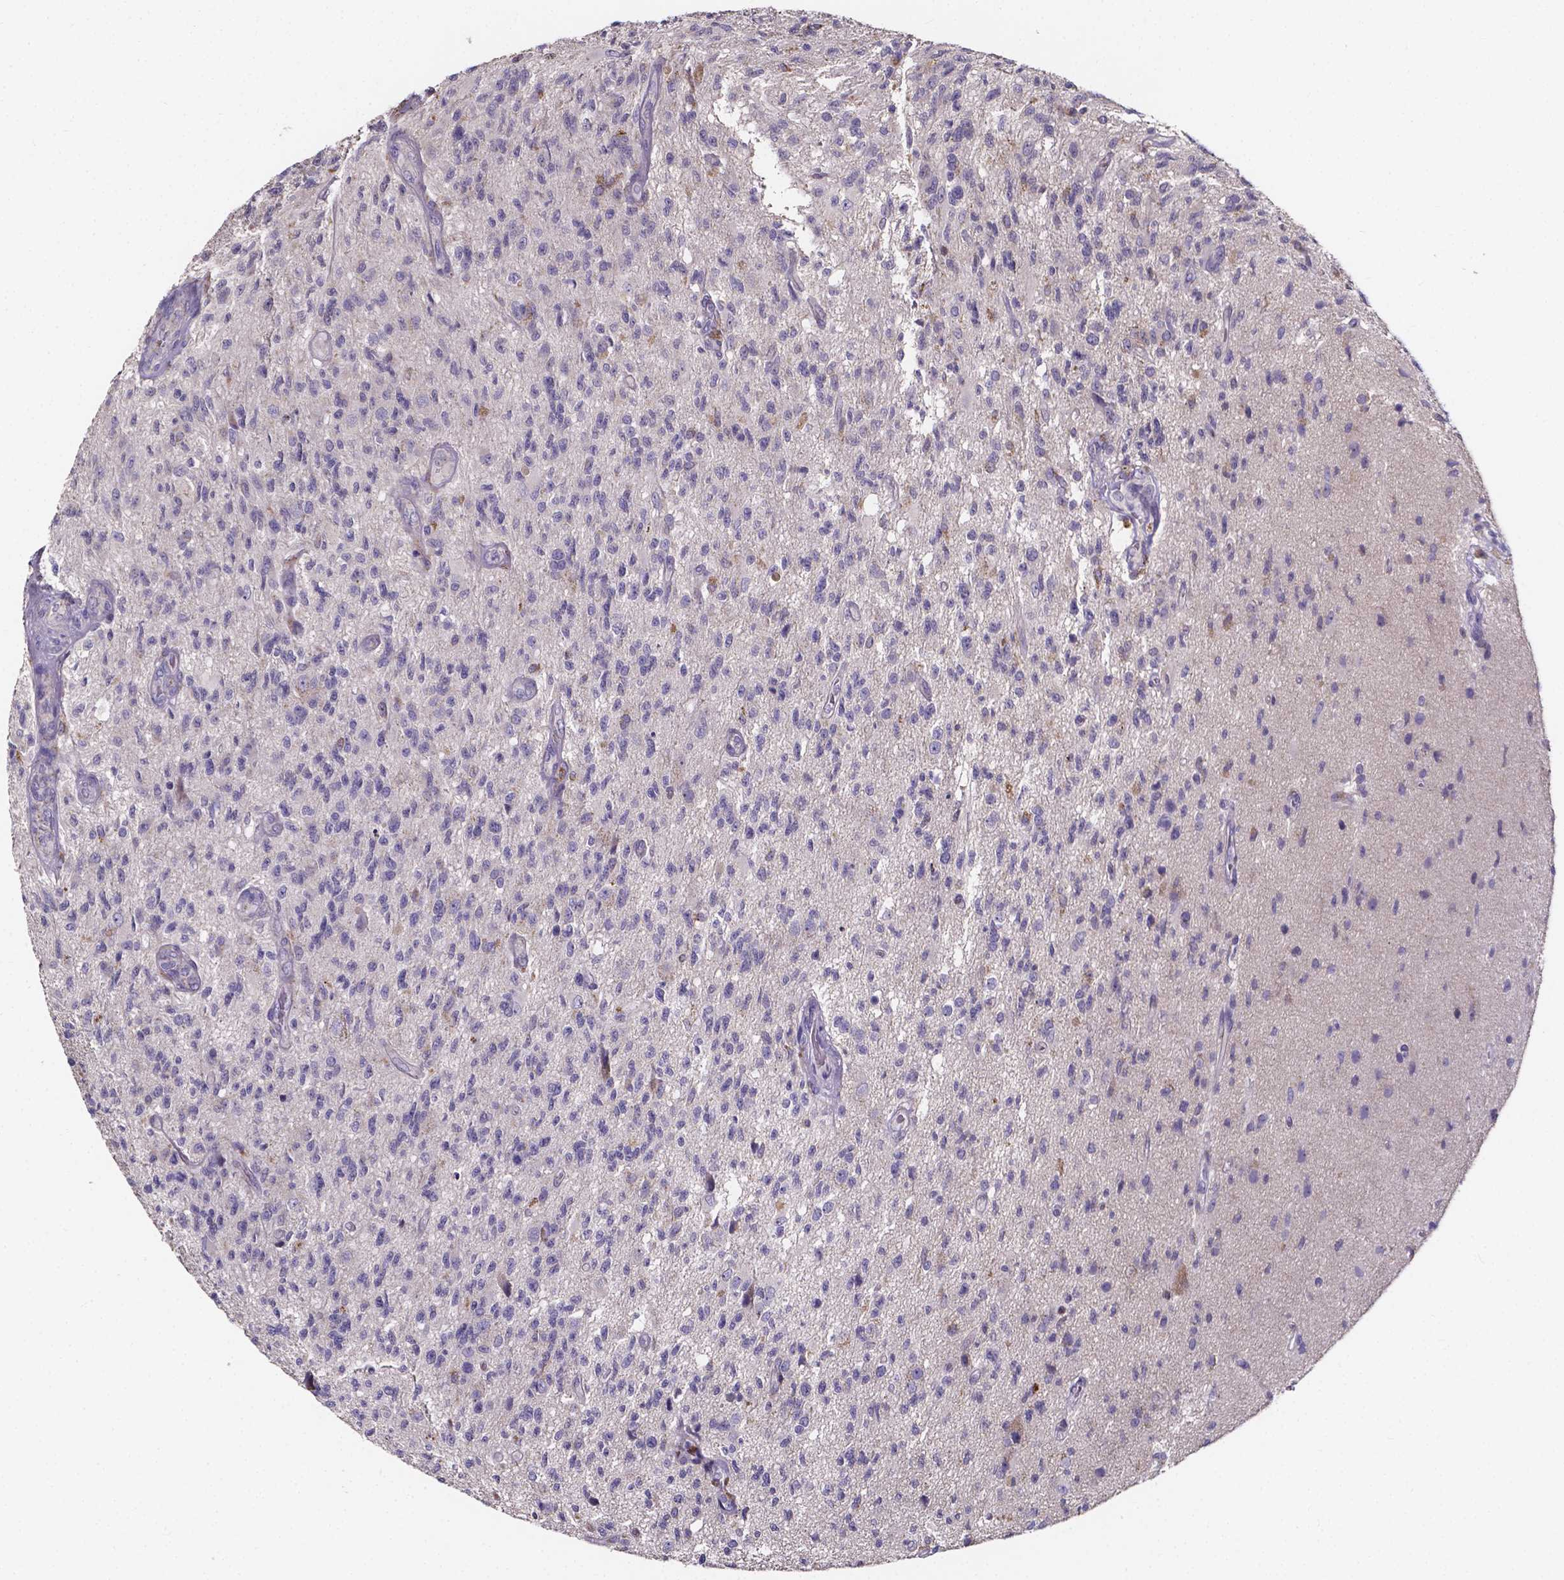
{"staining": {"intensity": "negative", "quantity": "none", "location": "none"}, "tissue": "glioma", "cell_type": "Tumor cells", "image_type": "cancer", "snomed": [{"axis": "morphology", "description": "Glioma, malignant, High grade"}, {"axis": "topography", "description": "Brain"}], "caption": "The image shows no significant expression in tumor cells of high-grade glioma (malignant).", "gene": "THEMIS", "patient": {"sex": "male", "age": 56}}